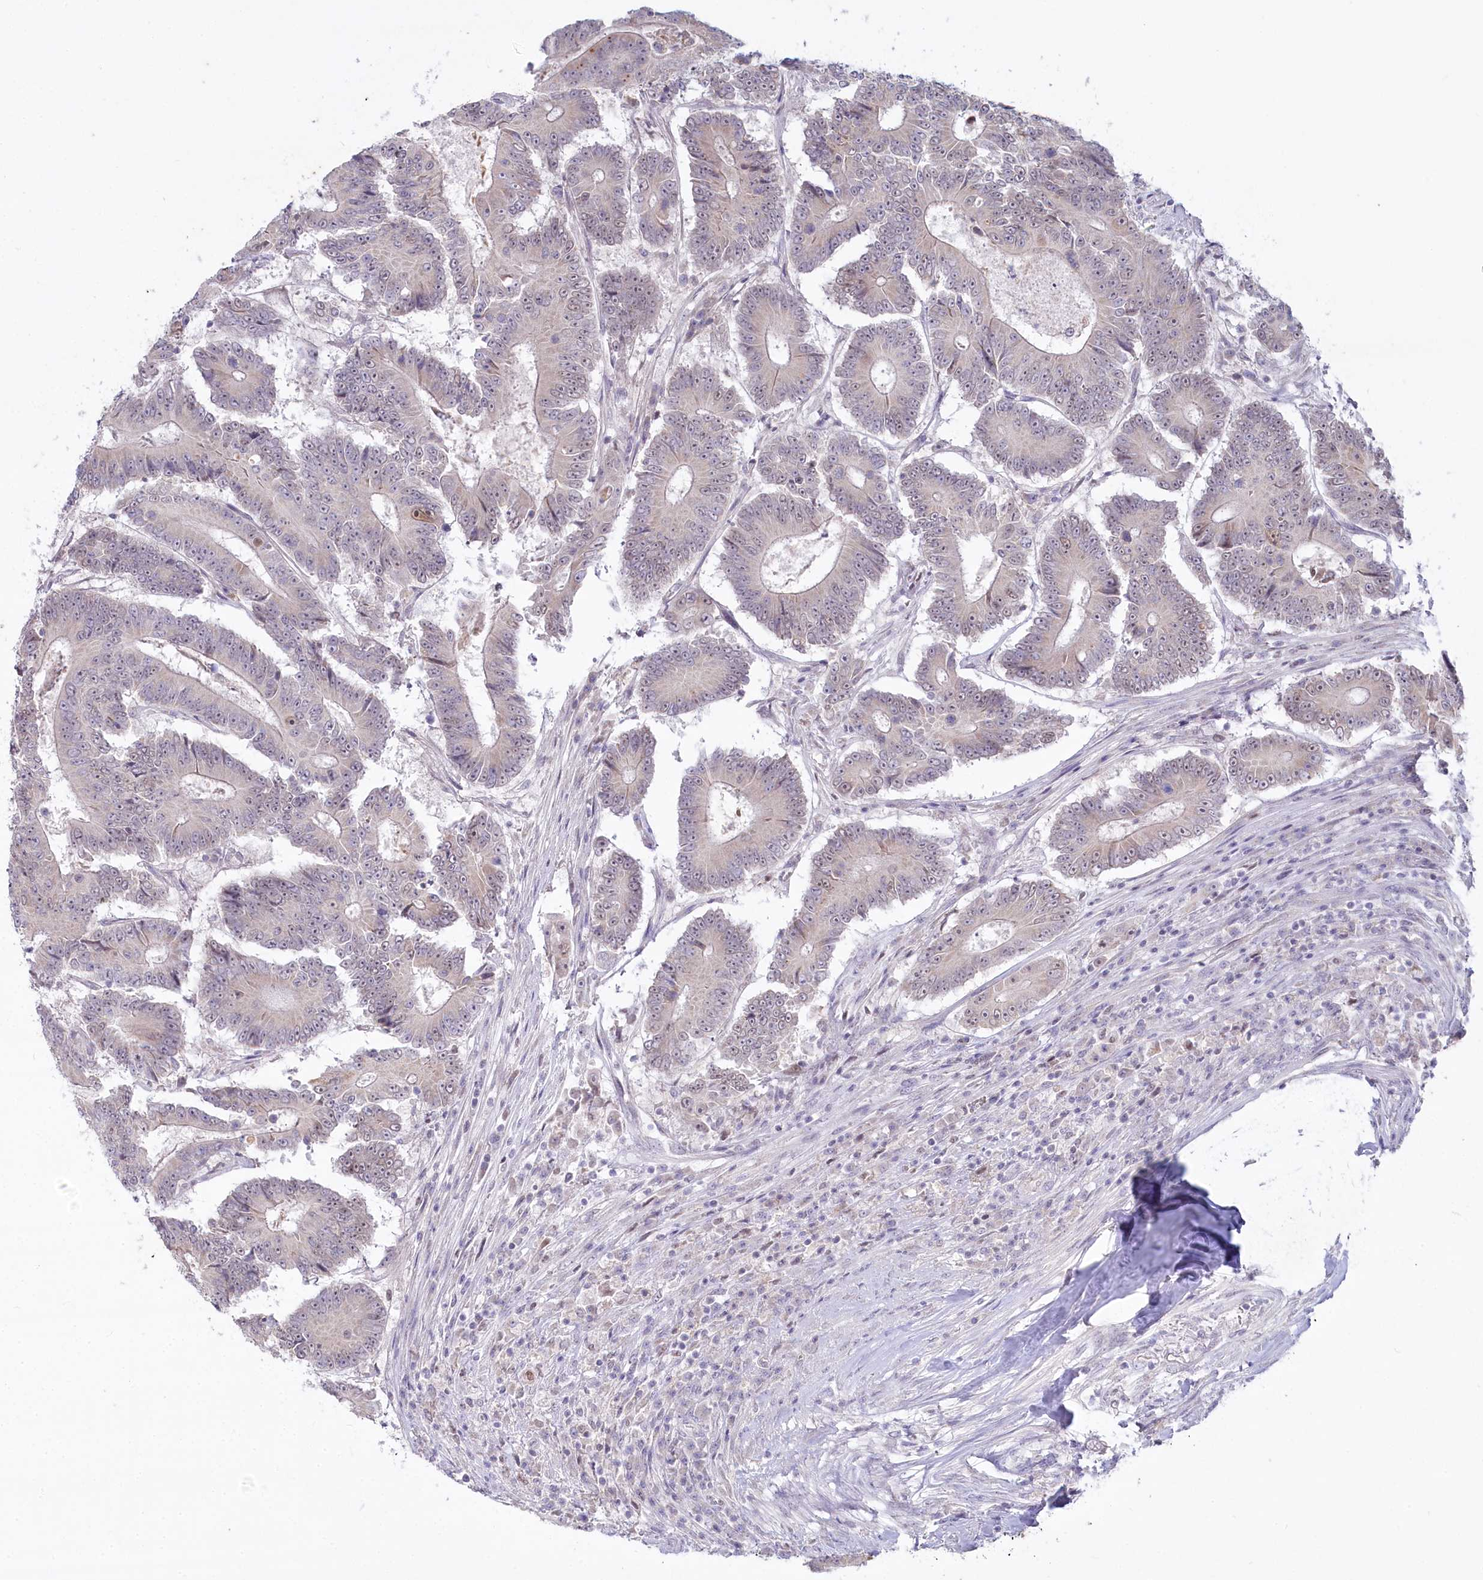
{"staining": {"intensity": "negative", "quantity": "none", "location": "none"}, "tissue": "colorectal cancer", "cell_type": "Tumor cells", "image_type": "cancer", "snomed": [{"axis": "morphology", "description": "Adenocarcinoma, NOS"}, {"axis": "topography", "description": "Colon"}], "caption": "Image shows no significant protein positivity in tumor cells of colorectal adenocarcinoma. Brightfield microscopy of immunohistochemistry (IHC) stained with DAB (3,3'-diaminobenzidine) (brown) and hematoxylin (blue), captured at high magnification.", "gene": "ABITRAM", "patient": {"sex": "male", "age": 83}}